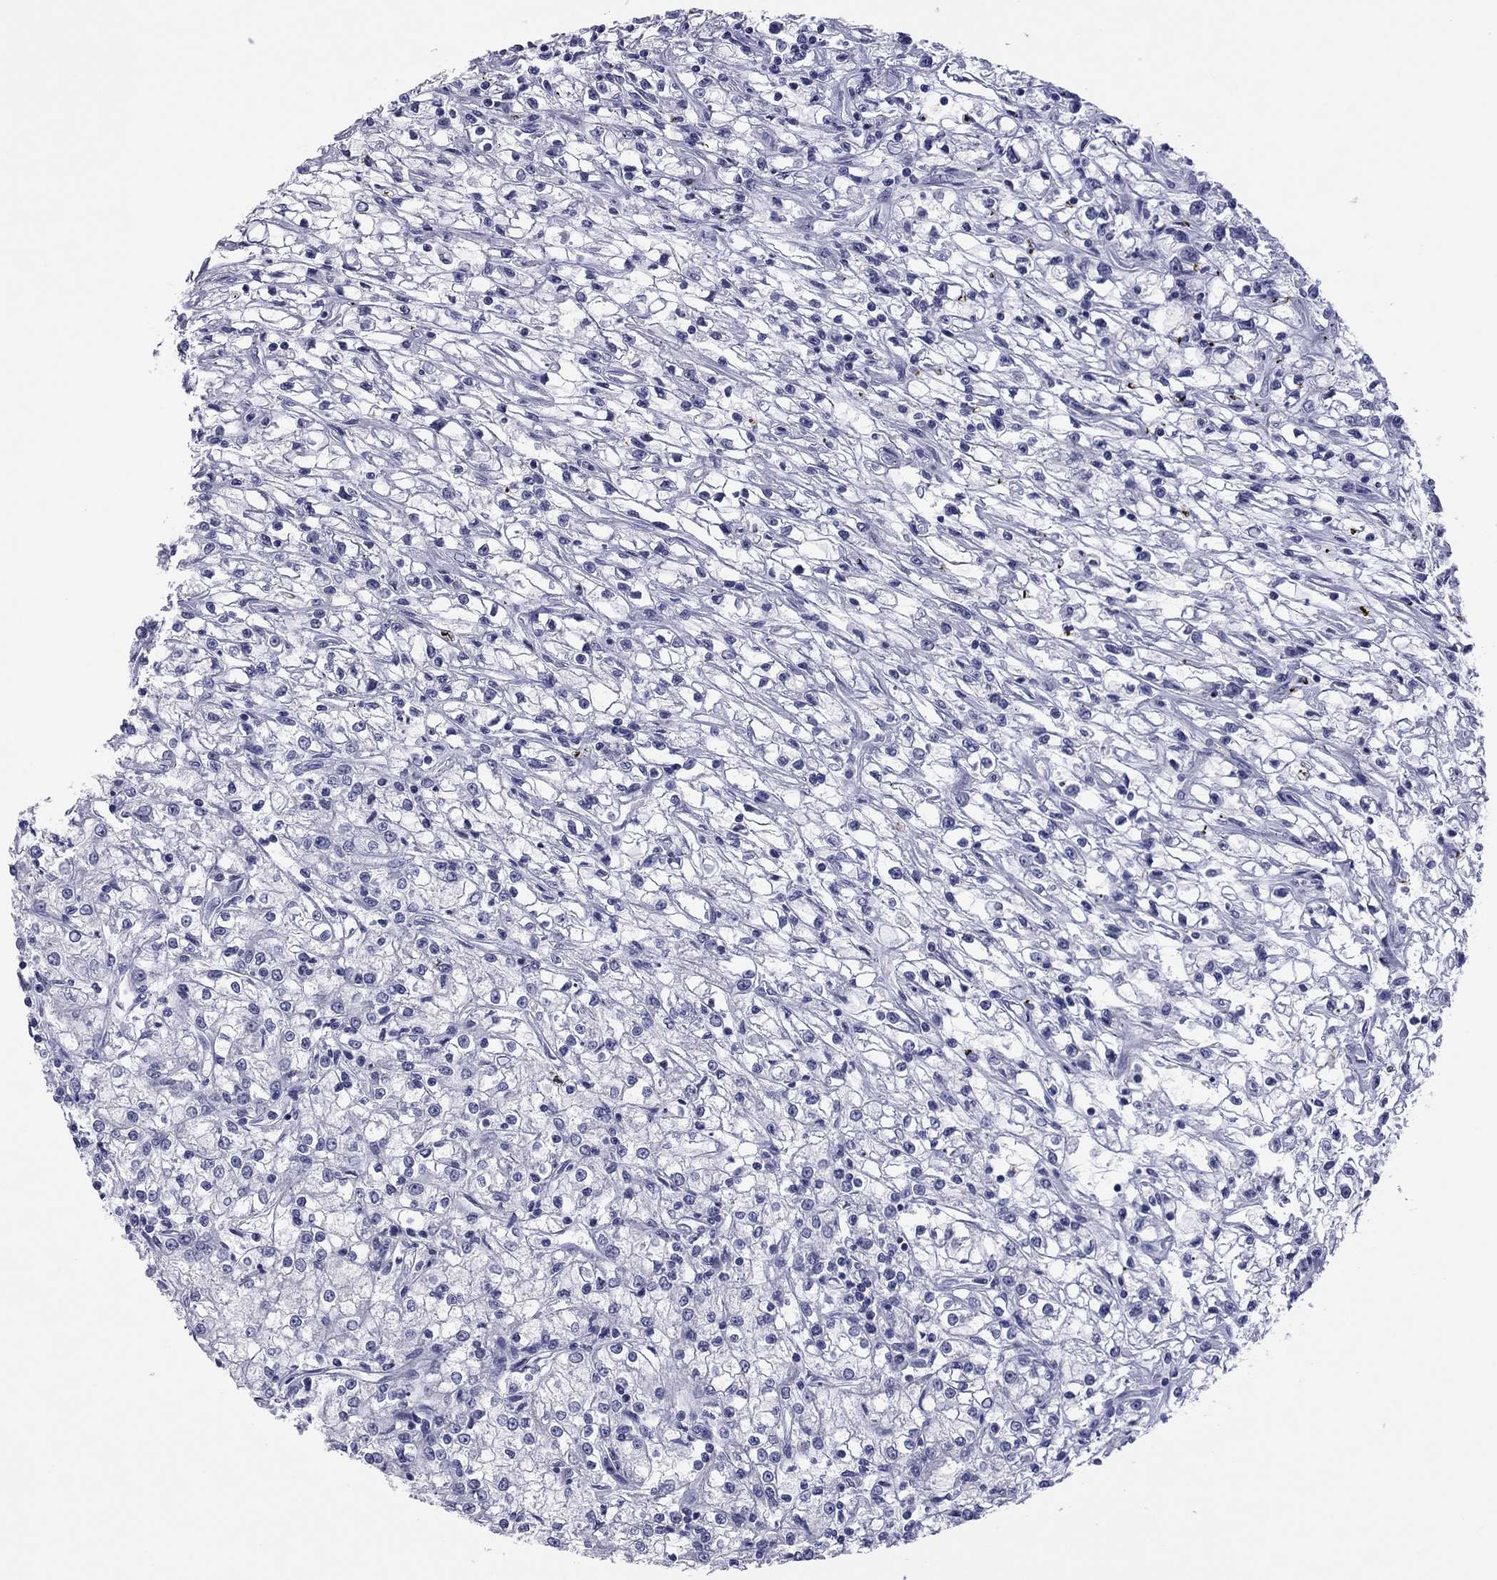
{"staining": {"intensity": "negative", "quantity": "none", "location": "none"}, "tissue": "renal cancer", "cell_type": "Tumor cells", "image_type": "cancer", "snomed": [{"axis": "morphology", "description": "Adenocarcinoma, NOS"}, {"axis": "topography", "description": "Kidney"}], "caption": "Renal cancer stained for a protein using immunohistochemistry displays no expression tumor cells.", "gene": "POU5F2", "patient": {"sex": "female", "age": 59}}